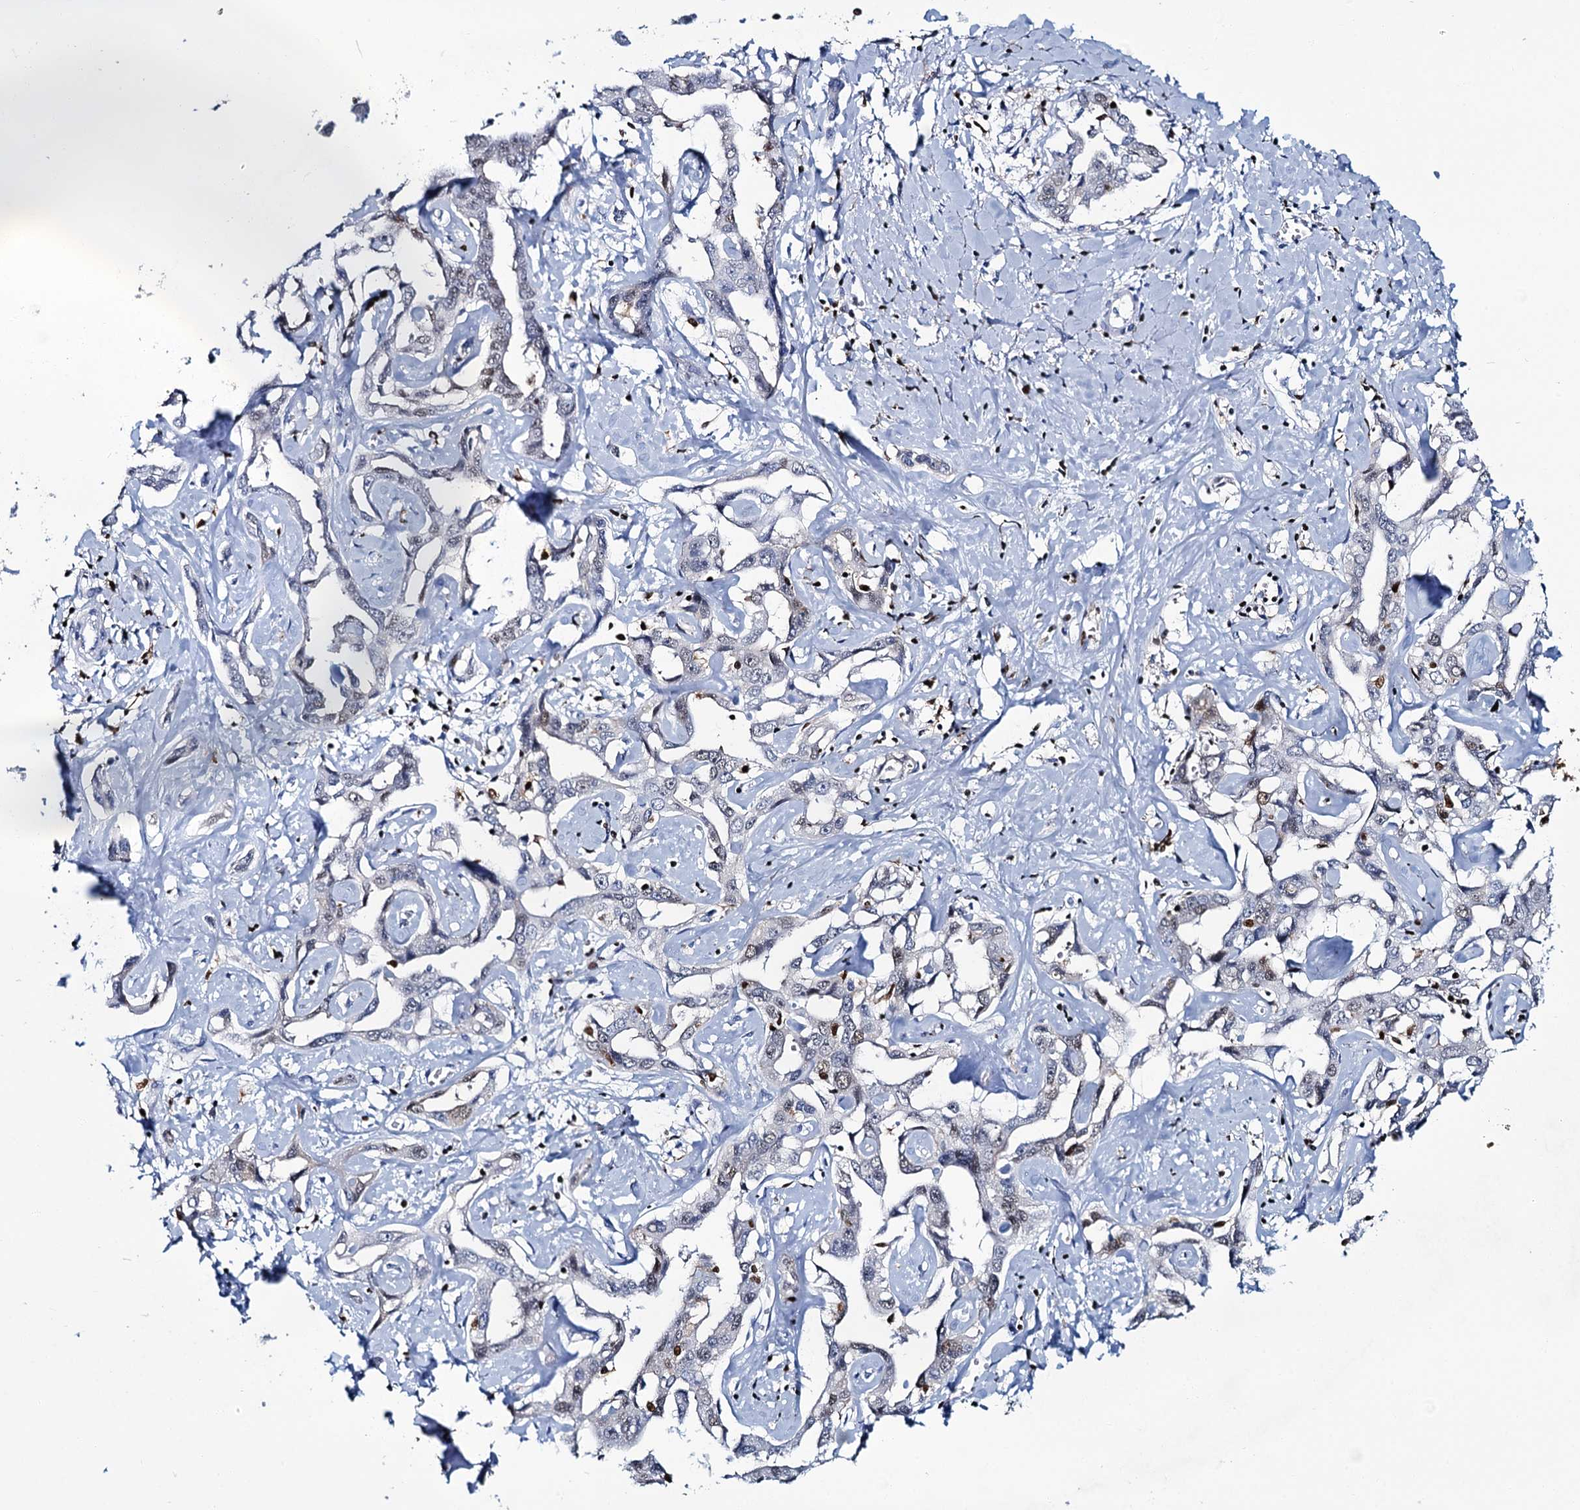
{"staining": {"intensity": "weak", "quantity": "<25%", "location": "nuclear"}, "tissue": "liver cancer", "cell_type": "Tumor cells", "image_type": "cancer", "snomed": [{"axis": "morphology", "description": "Cholangiocarcinoma"}, {"axis": "topography", "description": "Liver"}], "caption": "DAB immunohistochemical staining of human cholangiocarcinoma (liver) exhibits no significant expression in tumor cells.", "gene": "CELF2", "patient": {"sex": "male", "age": 59}}